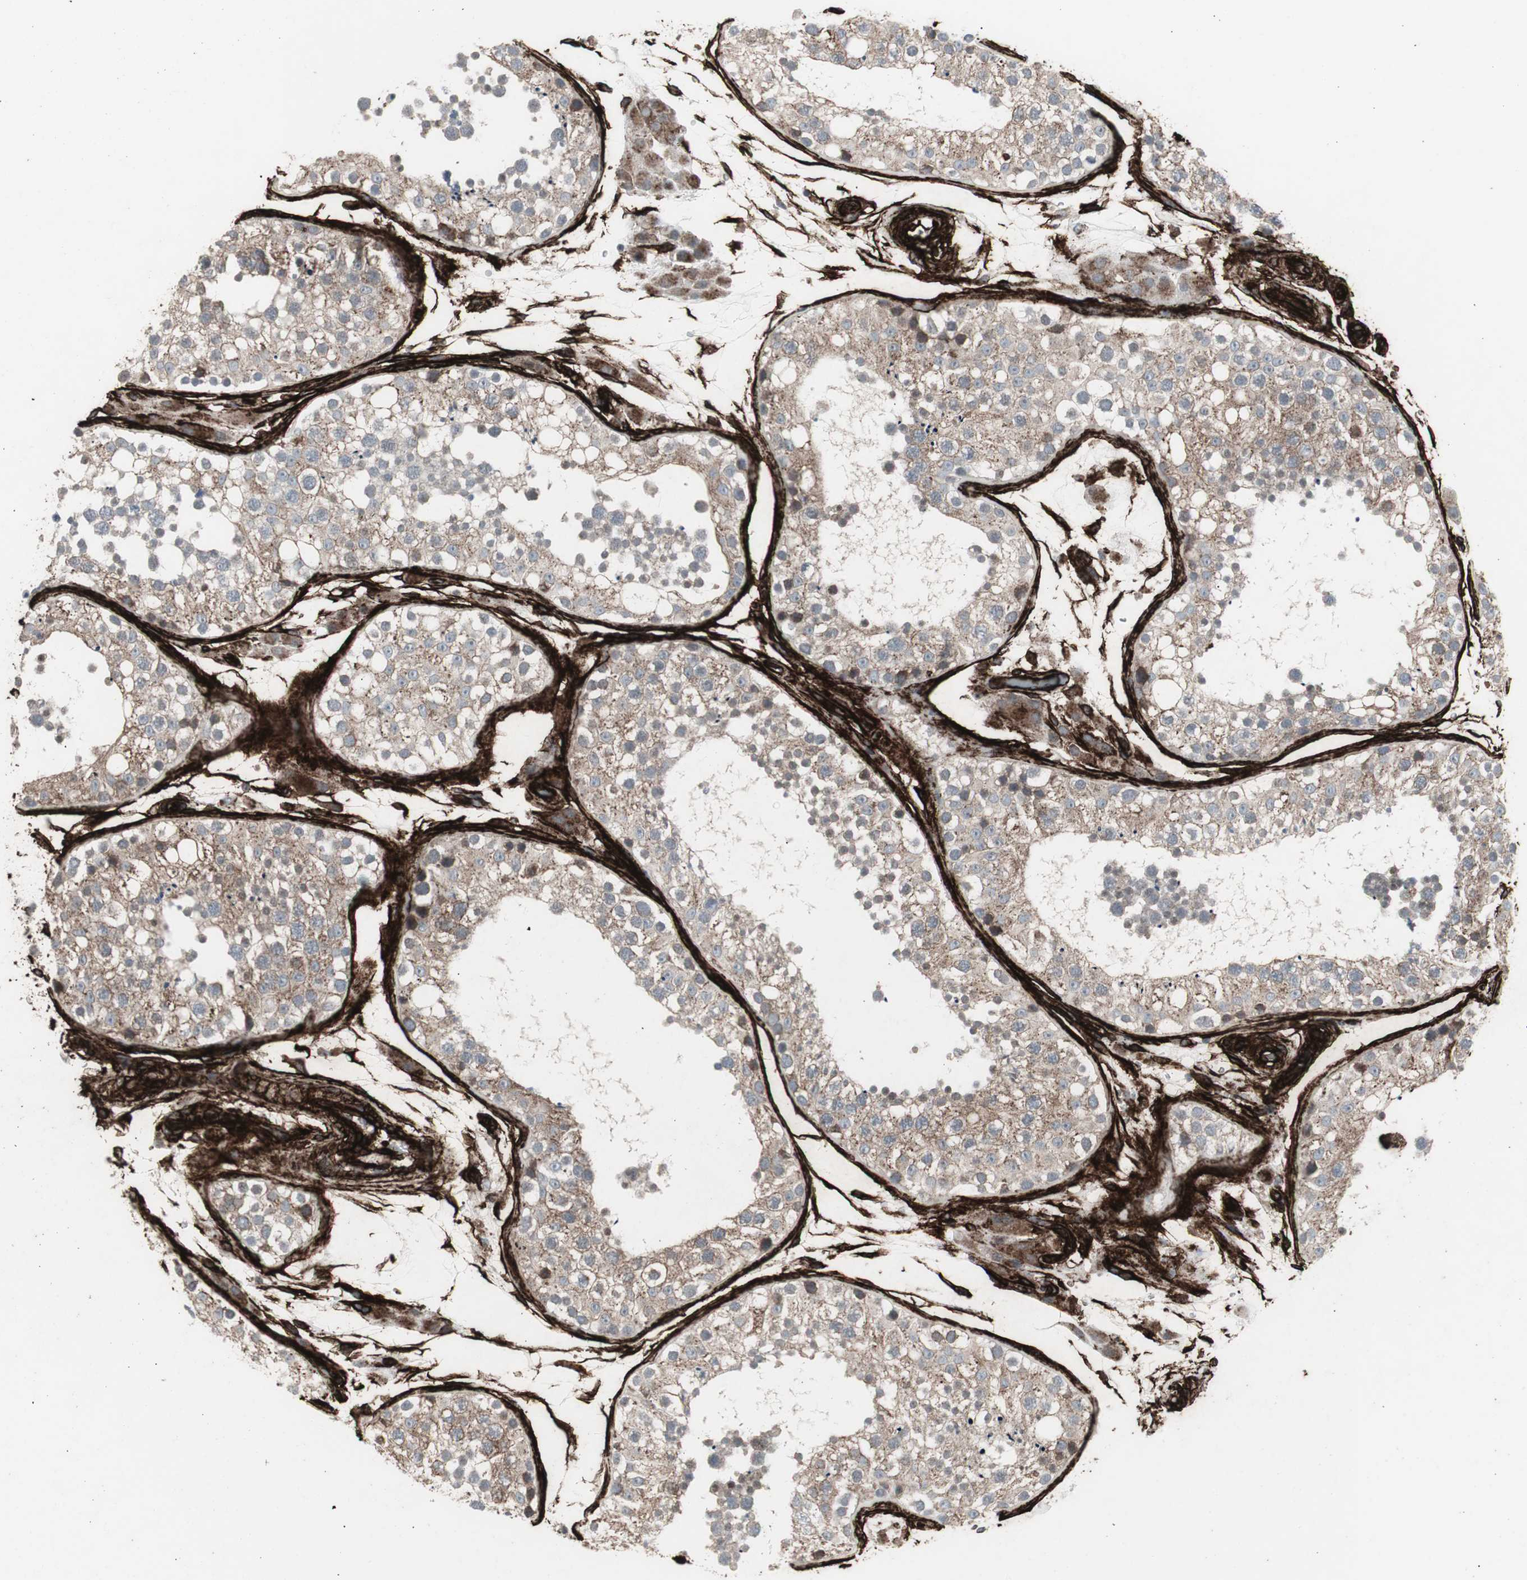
{"staining": {"intensity": "weak", "quantity": ">75%", "location": "cytoplasmic/membranous"}, "tissue": "testis", "cell_type": "Cells in seminiferous ducts", "image_type": "normal", "snomed": [{"axis": "morphology", "description": "Normal tissue, NOS"}, {"axis": "topography", "description": "Testis"}], "caption": "This is an image of immunohistochemistry staining of unremarkable testis, which shows weak expression in the cytoplasmic/membranous of cells in seminiferous ducts.", "gene": "PDGFA", "patient": {"sex": "male", "age": 26}}